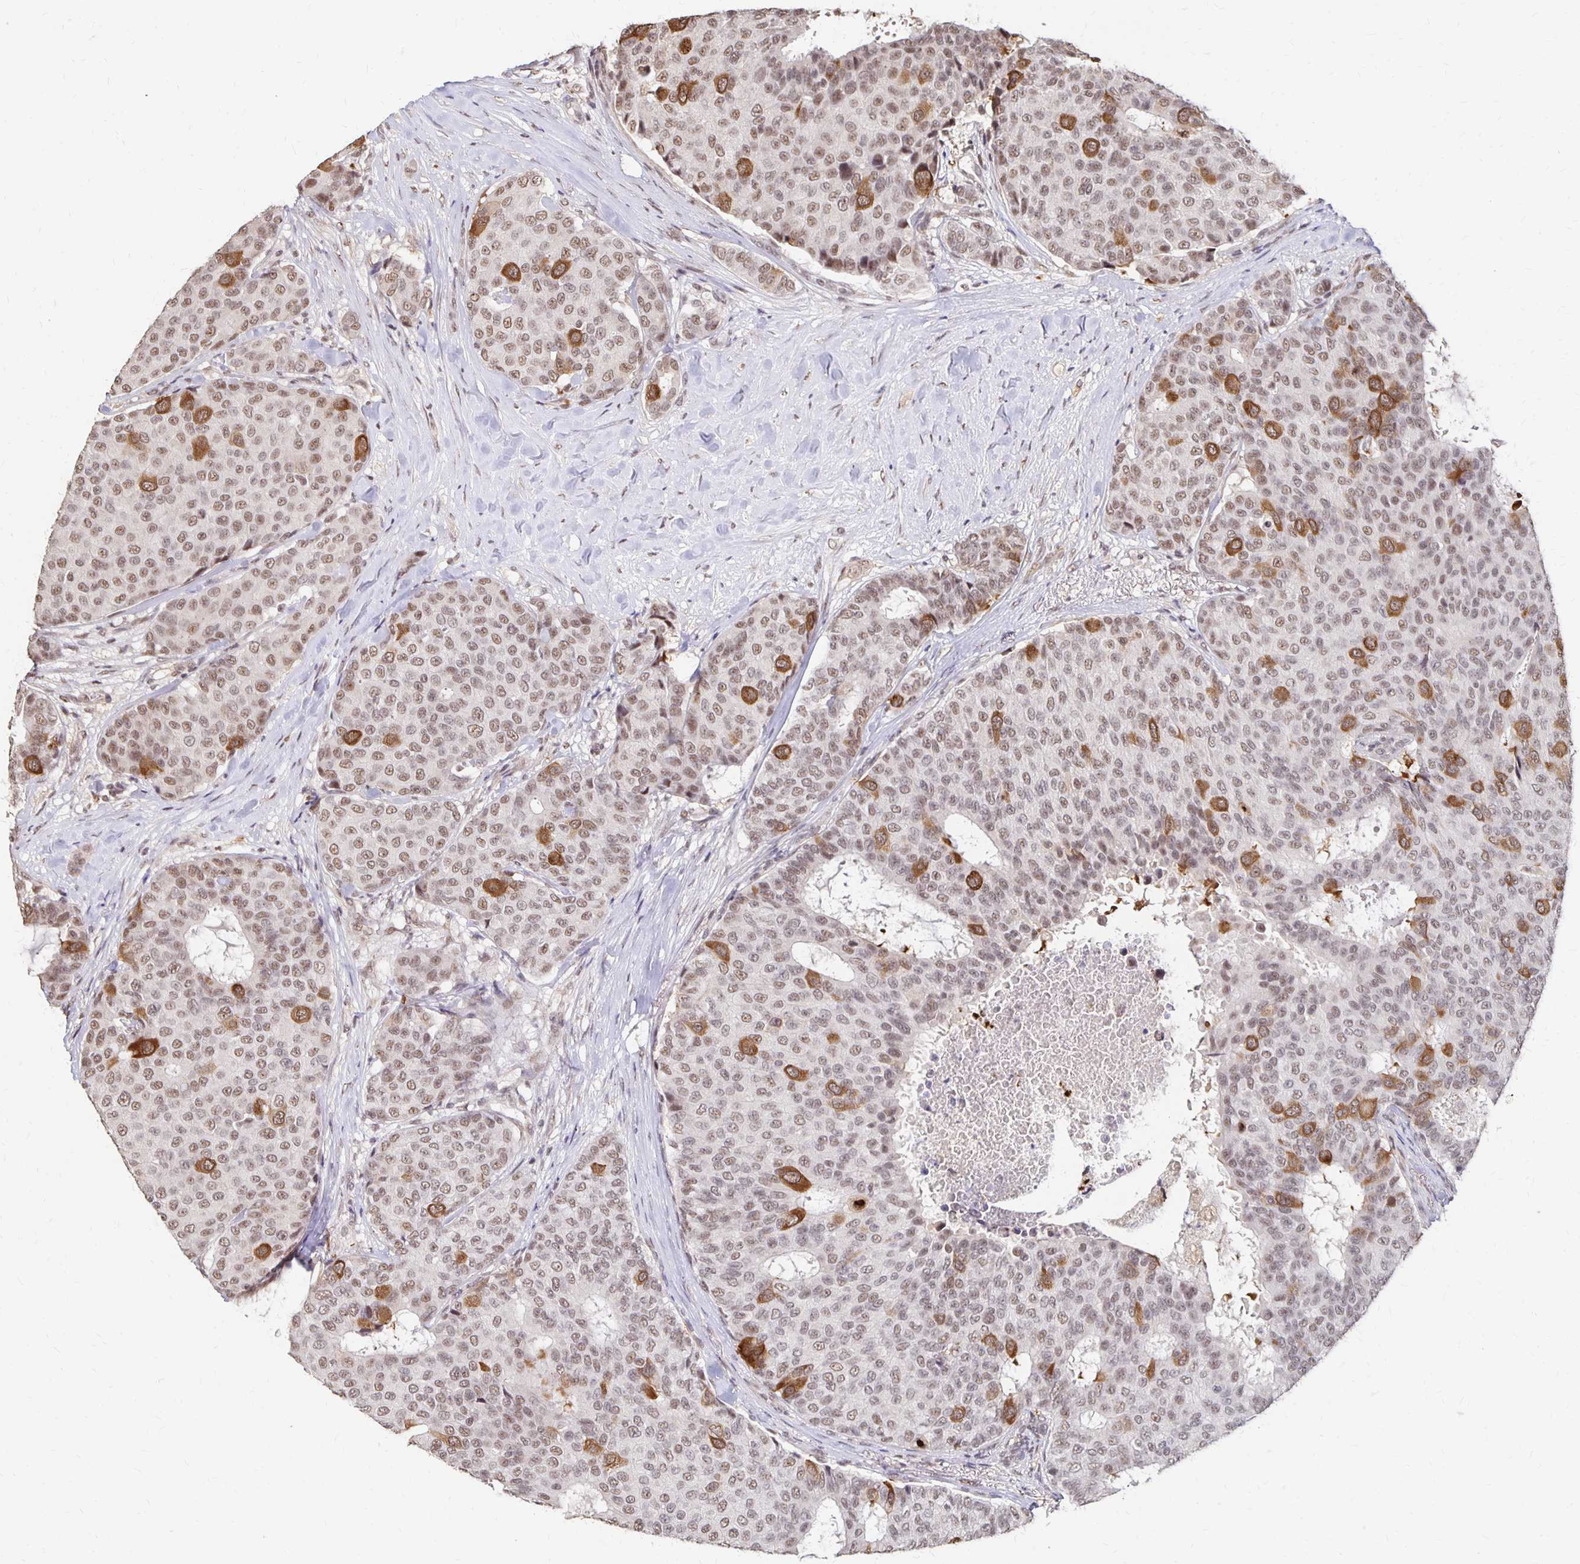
{"staining": {"intensity": "moderate", "quantity": "25%-75%", "location": "cytoplasmic/membranous,nuclear"}, "tissue": "breast cancer", "cell_type": "Tumor cells", "image_type": "cancer", "snomed": [{"axis": "morphology", "description": "Duct carcinoma"}, {"axis": "topography", "description": "Breast"}], "caption": "Approximately 25%-75% of tumor cells in breast cancer reveal moderate cytoplasmic/membranous and nuclear protein staining as visualized by brown immunohistochemical staining.", "gene": "CLASRP", "patient": {"sex": "female", "age": 75}}